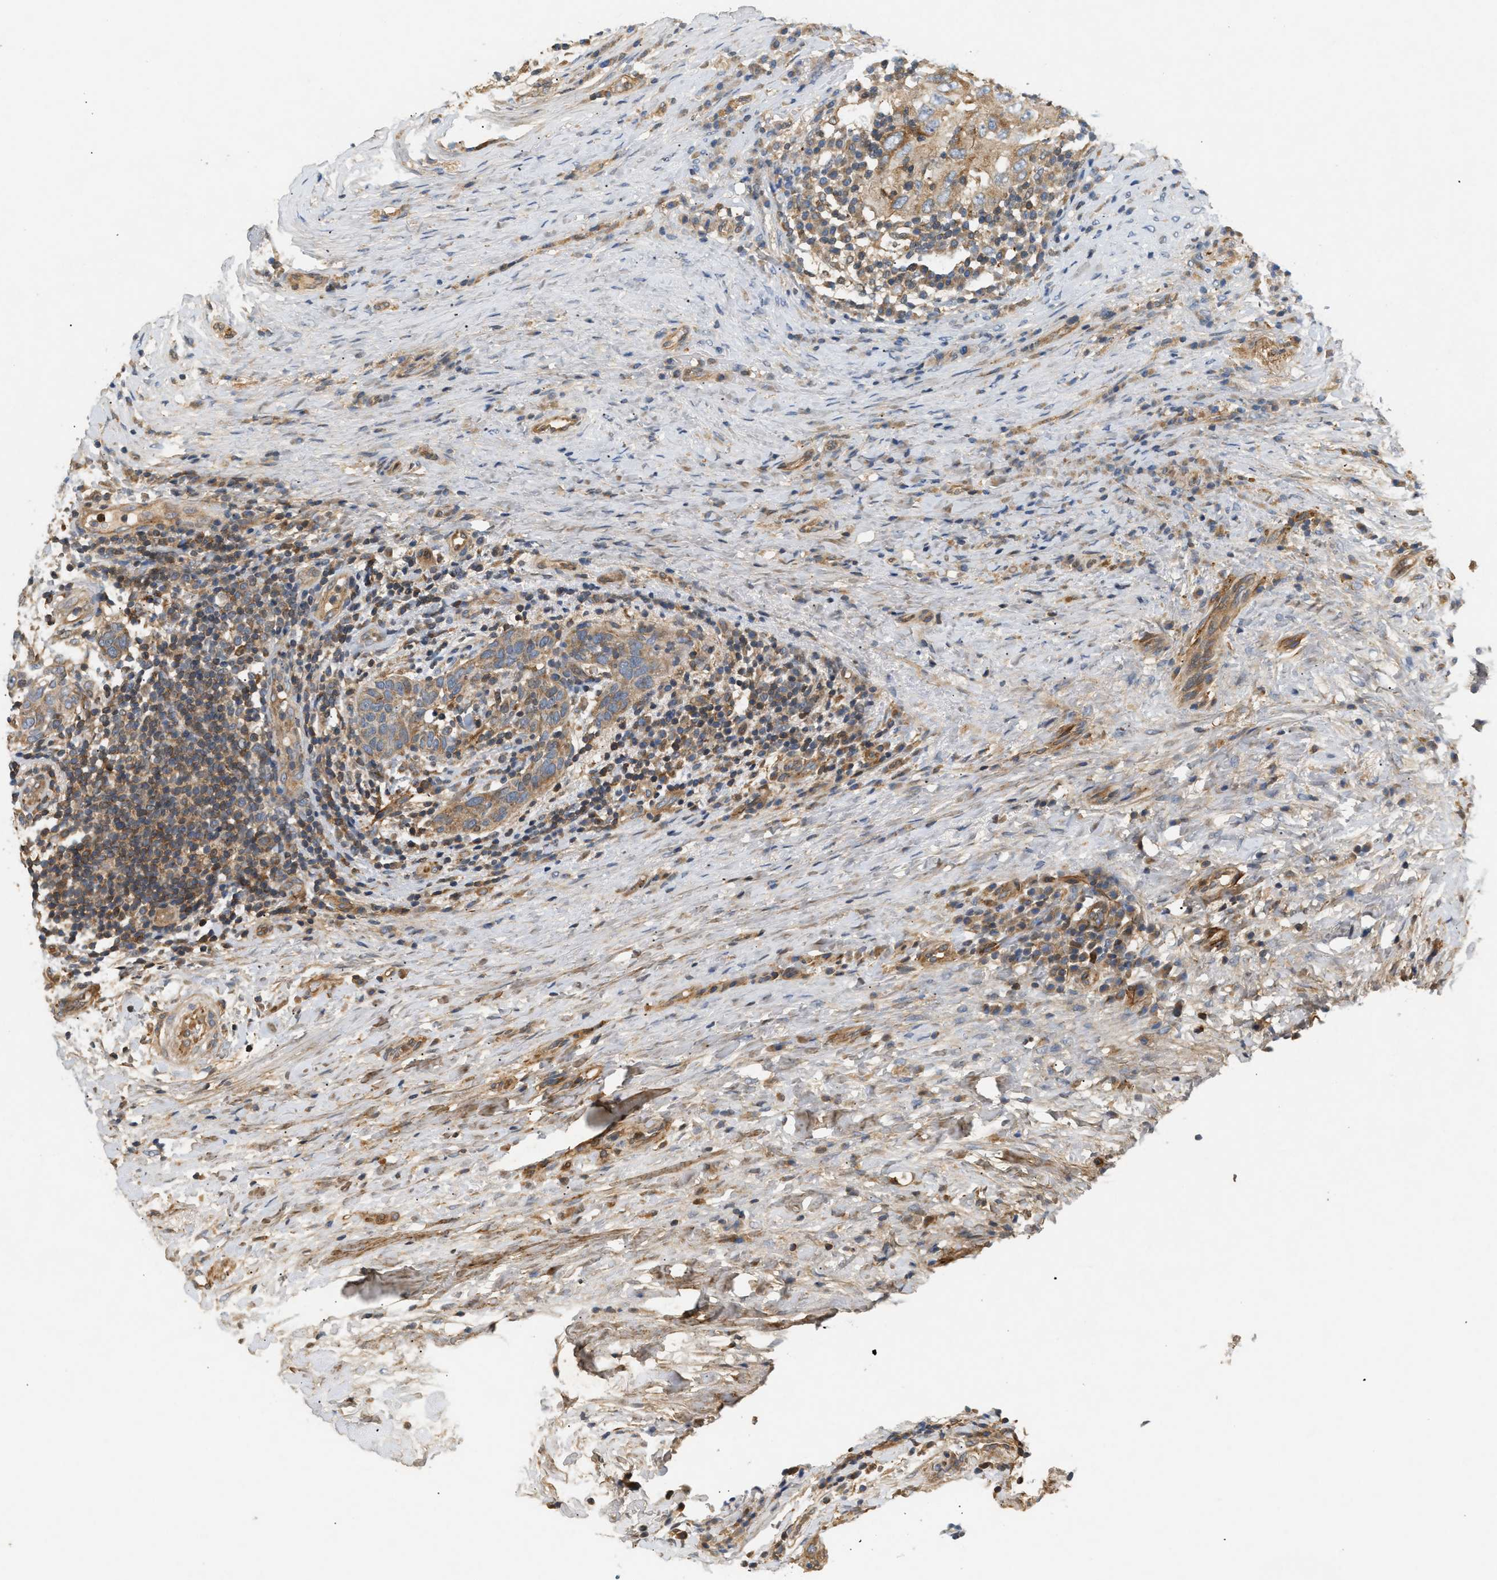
{"staining": {"intensity": "moderate", "quantity": ">75%", "location": "cytoplasmic/membranous"}, "tissue": "breast cancer", "cell_type": "Tumor cells", "image_type": "cancer", "snomed": [{"axis": "morphology", "description": "Duct carcinoma"}, {"axis": "topography", "description": "Breast"}], "caption": "A brown stain shows moderate cytoplasmic/membranous positivity of a protein in human breast cancer tumor cells.", "gene": "FARS2", "patient": {"sex": "female", "age": 37}}